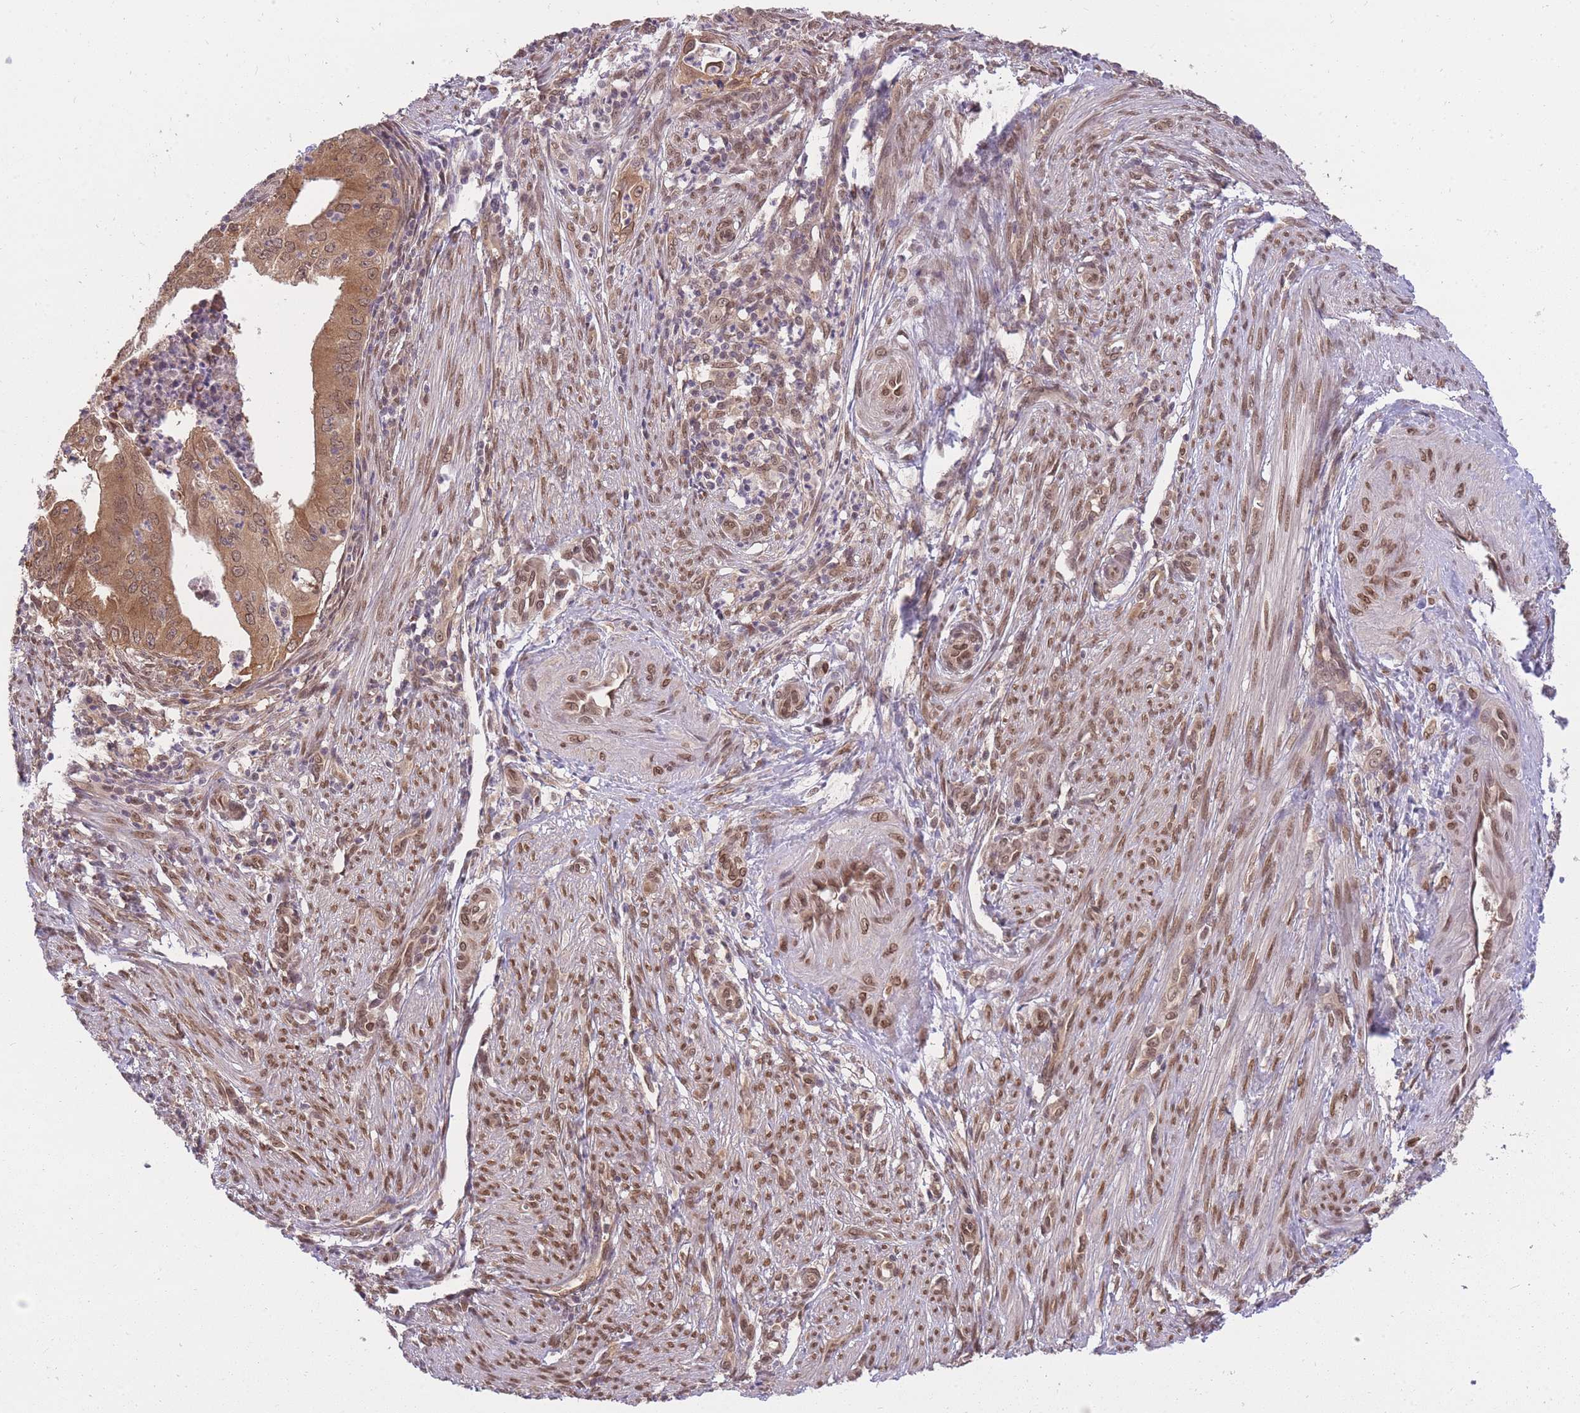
{"staining": {"intensity": "moderate", "quantity": ">75%", "location": "cytoplasmic/membranous,nuclear"}, "tissue": "endometrial cancer", "cell_type": "Tumor cells", "image_type": "cancer", "snomed": [{"axis": "morphology", "description": "Adenocarcinoma, NOS"}, {"axis": "topography", "description": "Endometrium"}], "caption": "The photomicrograph displays a brown stain indicating the presence of a protein in the cytoplasmic/membranous and nuclear of tumor cells in adenocarcinoma (endometrial). The staining was performed using DAB (3,3'-diaminobenzidine) to visualize the protein expression in brown, while the nuclei were stained in blue with hematoxylin (Magnification: 20x).", "gene": "CDIP1", "patient": {"sex": "female", "age": 50}}